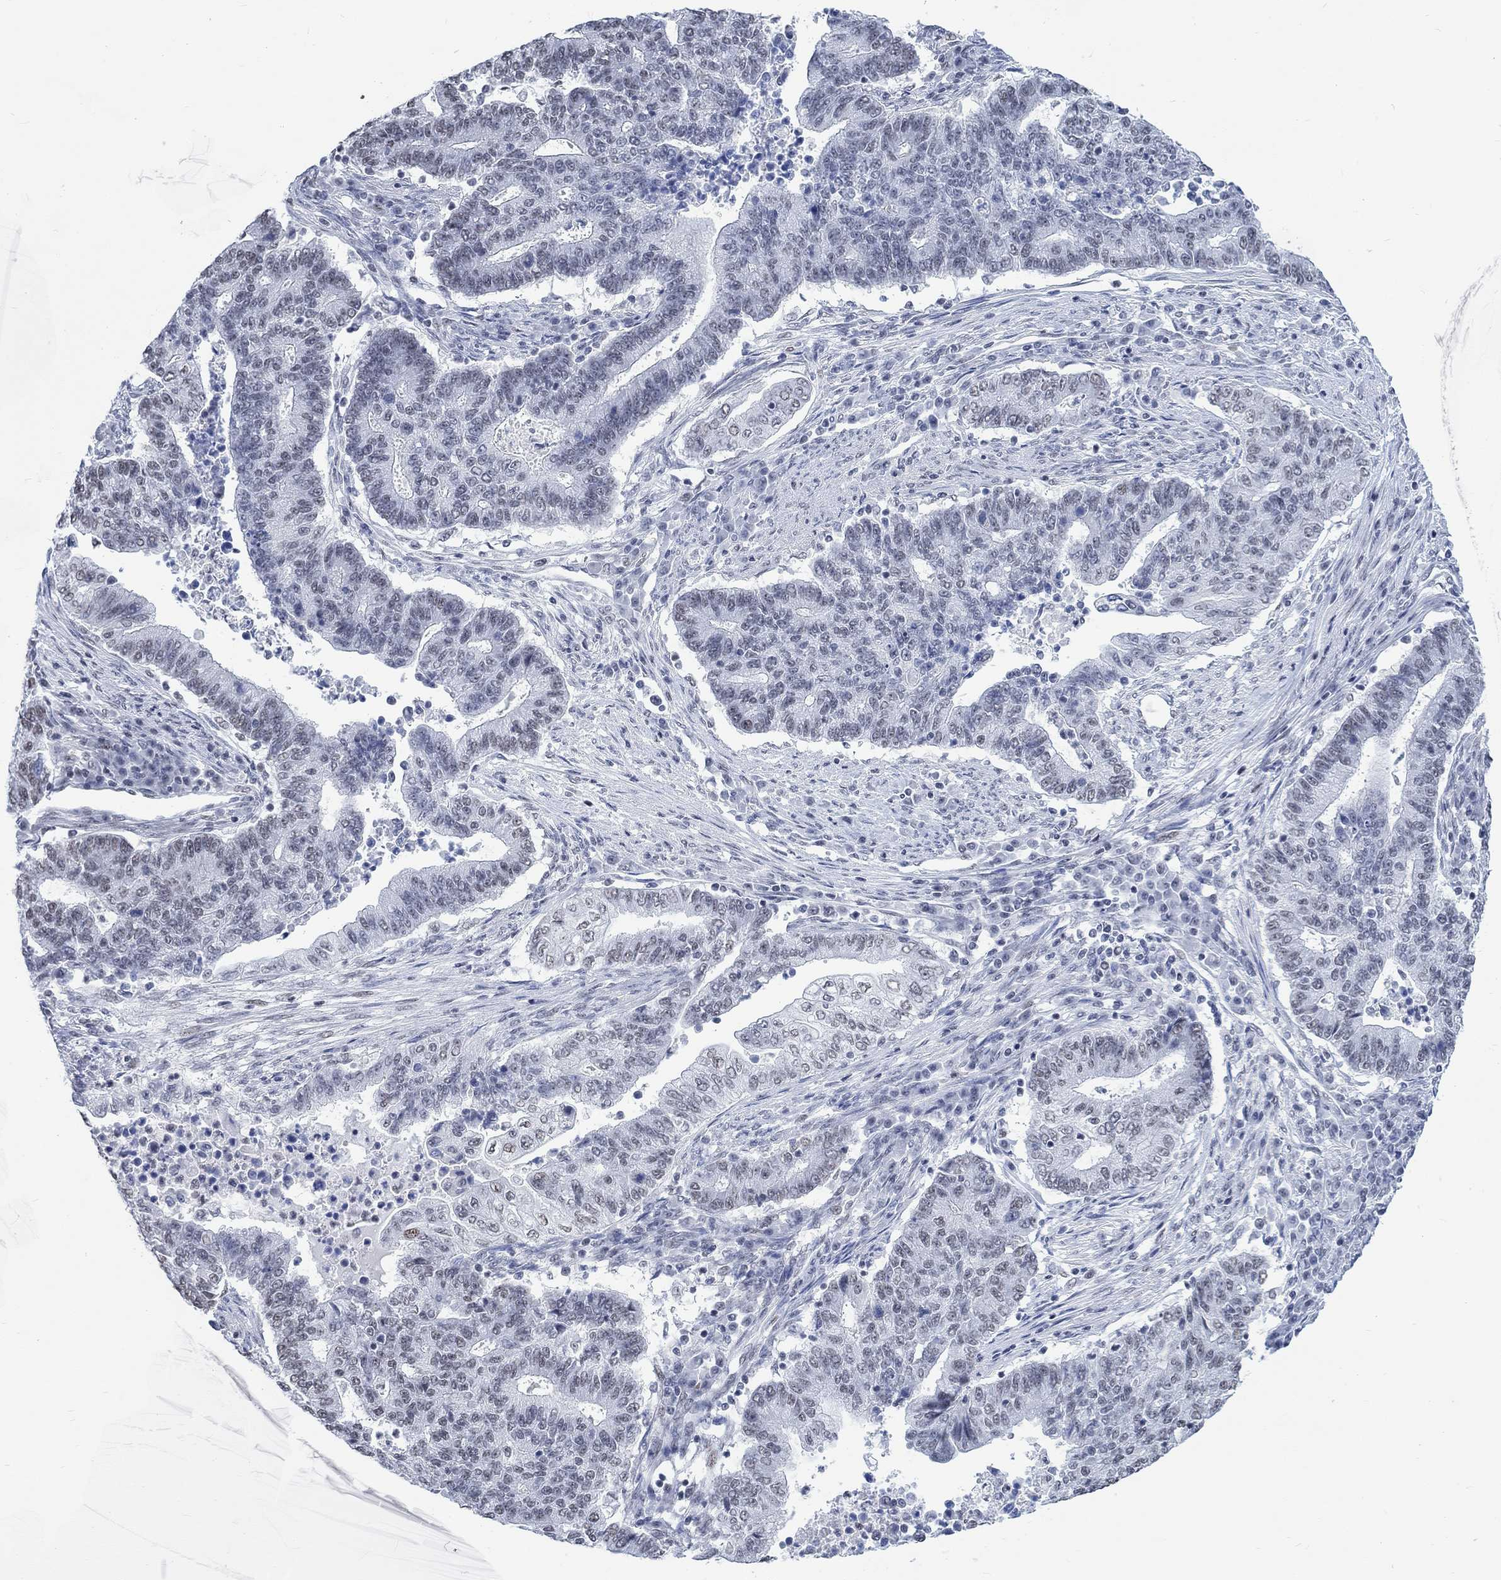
{"staining": {"intensity": "negative", "quantity": "none", "location": "none"}, "tissue": "endometrial cancer", "cell_type": "Tumor cells", "image_type": "cancer", "snomed": [{"axis": "morphology", "description": "Adenocarcinoma, NOS"}, {"axis": "topography", "description": "Uterus"}, {"axis": "topography", "description": "Endometrium"}], "caption": "This is an IHC image of human endometrial adenocarcinoma. There is no staining in tumor cells.", "gene": "KCNH8", "patient": {"sex": "female", "age": 54}}